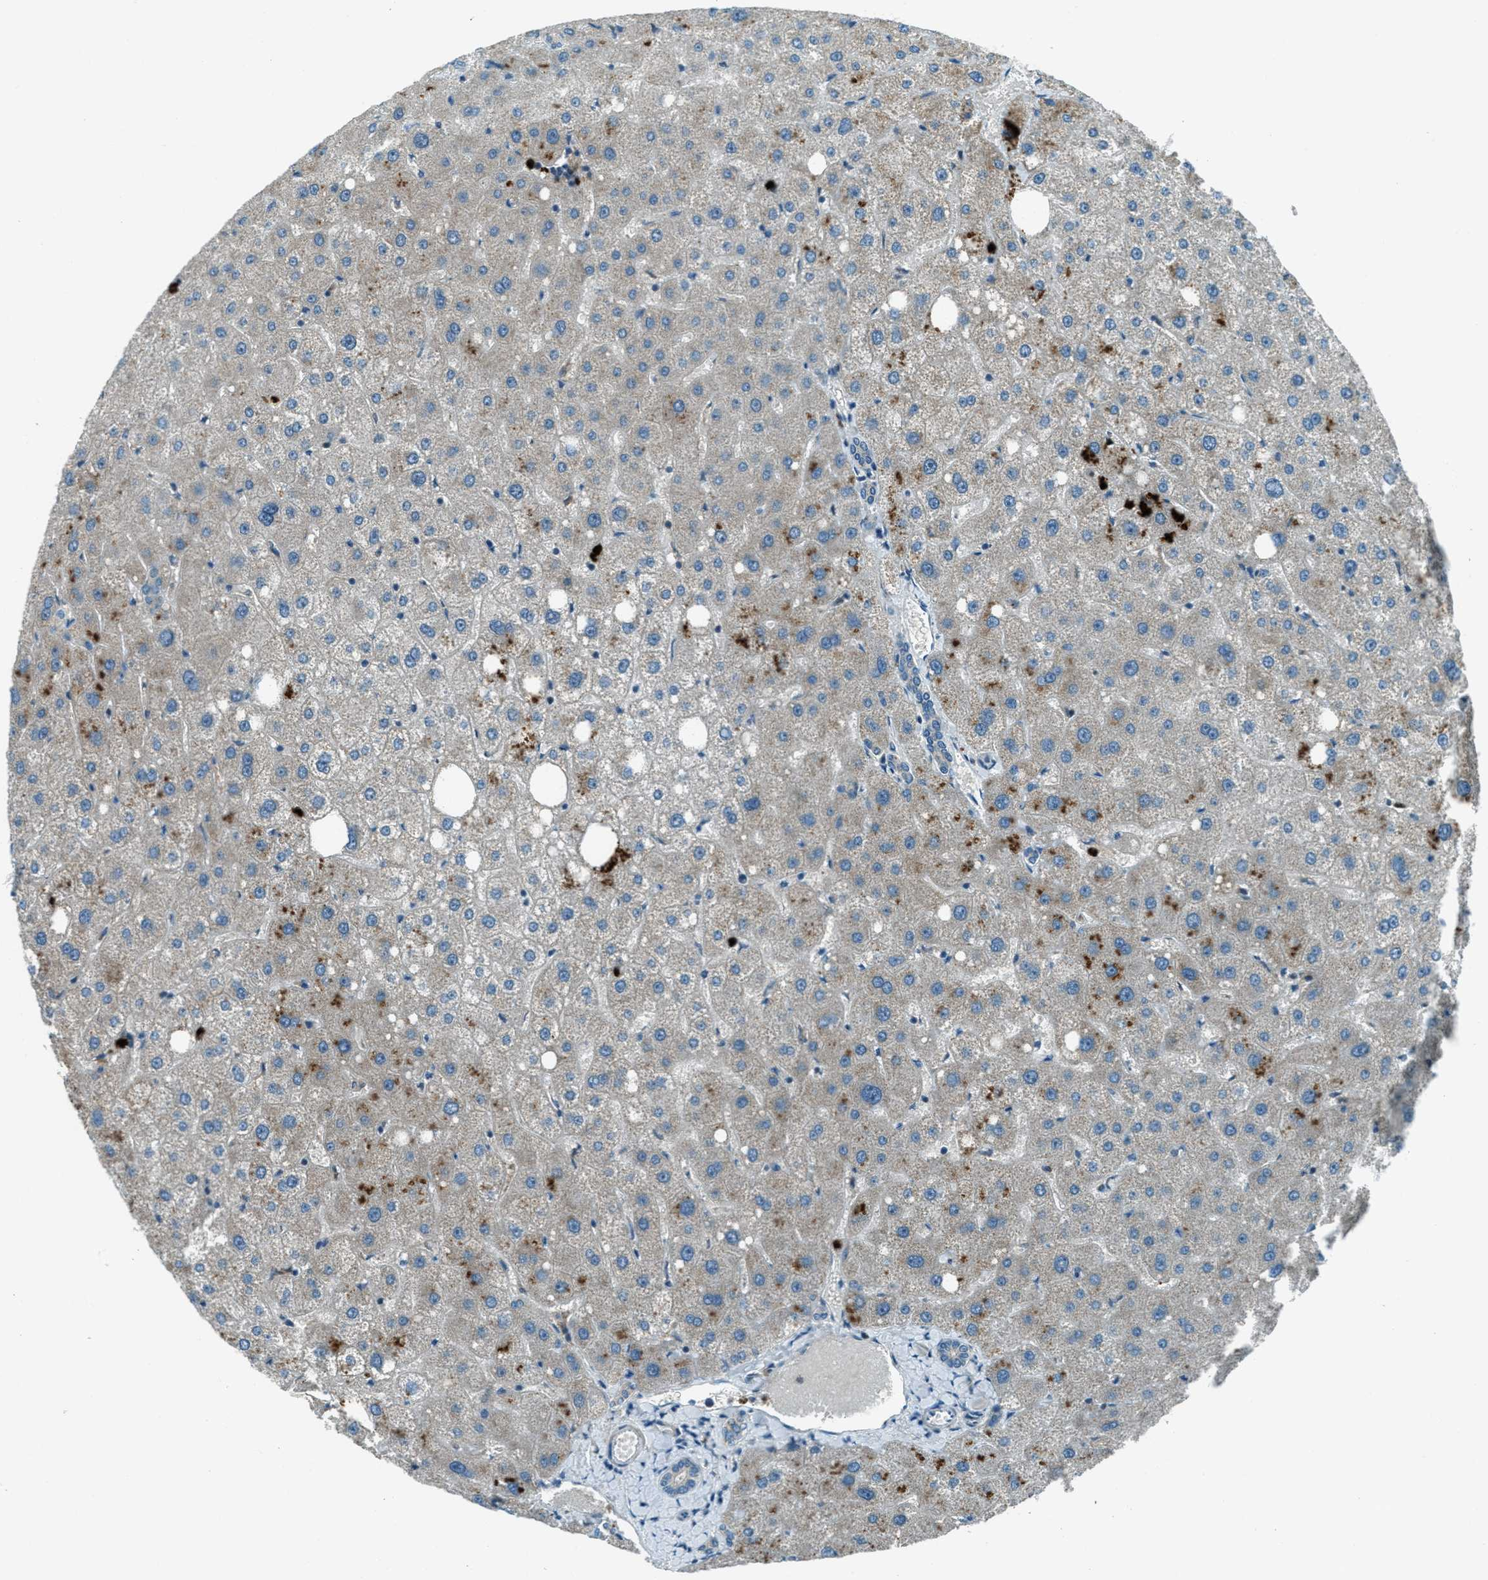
{"staining": {"intensity": "weak", "quantity": "<25%", "location": "cytoplasmic/membranous"}, "tissue": "liver", "cell_type": "Cholangiocytes", "image_type": "normal", "snomed": [{"axis": "morphology", "description": "Normal tissue, NOS"}, {"axis": "topography", "description": "Liver"}], "caption": "Immunohistochemistry photomicrograph of unremarkable liver: human liver stained with DAB (3,3'-diaminobenzidine) shows no significant protein positivity in cholangiocytes.", "gene": "FAR1", "patient": {"sex": "male", "age": 73}}